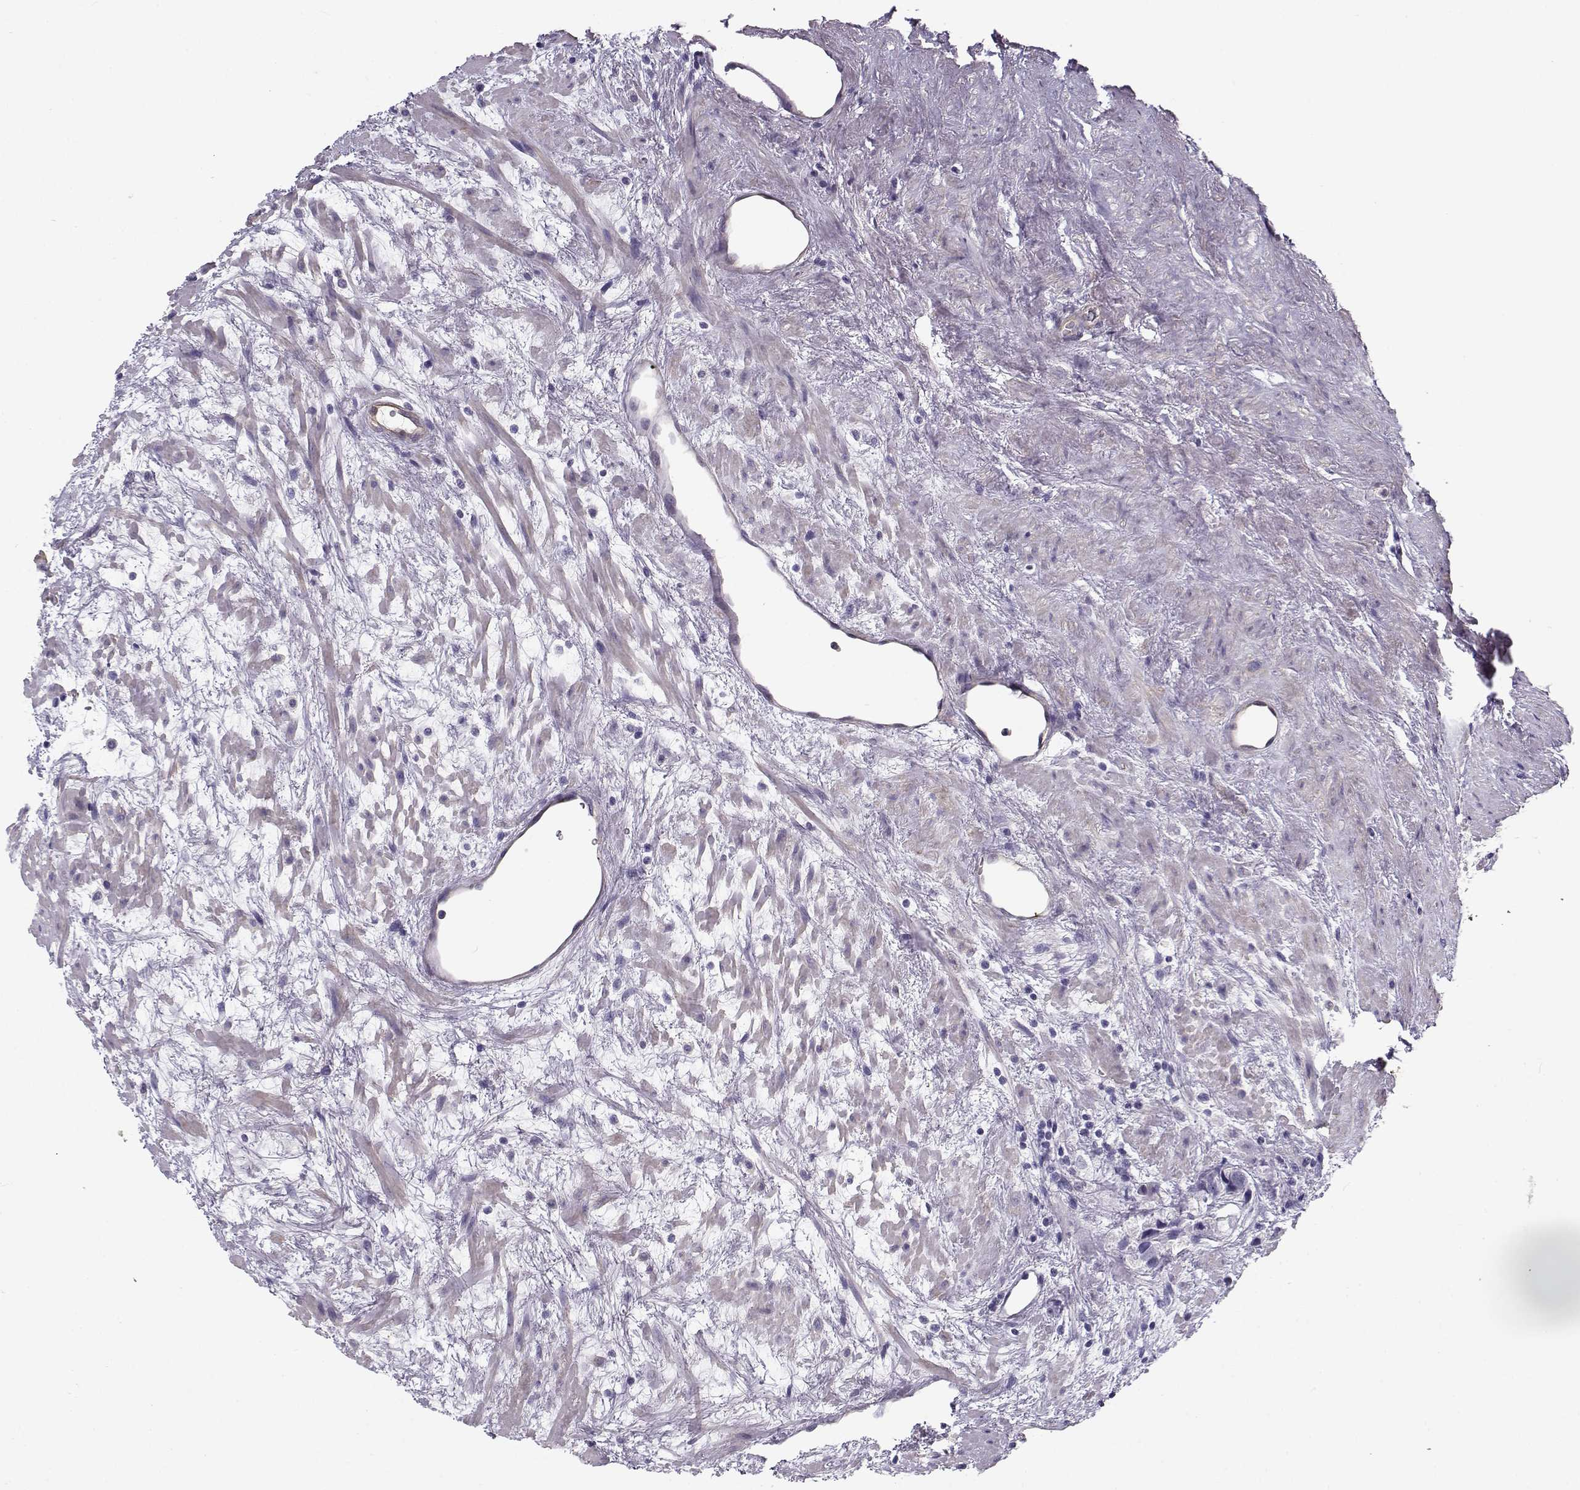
{"staining": {"intensity": "negative", "quantity": "none", "location": "none"}, "tissue": "prostate cancer", "cell_type": "Tumor cells", "image_type": "cancer", "snomed": [{"axis": "morphology", "description": "Adenocarcinoma, NOS"}, {"axis": "topography", "description": "Prostate and seminal vesicle, NOS"}], "caption": "DAB immunohistochemical staining of human prostate adenocarcinoma exhibits no significant expression in tumor cells. The staining is performed using DAB (3,3'-diaminobenzidine) brown chromogen with nuclei counter-stained in using hematoxylin.", "gene": "MYO1A", "patient": {"sex": "male", "age": 63}}